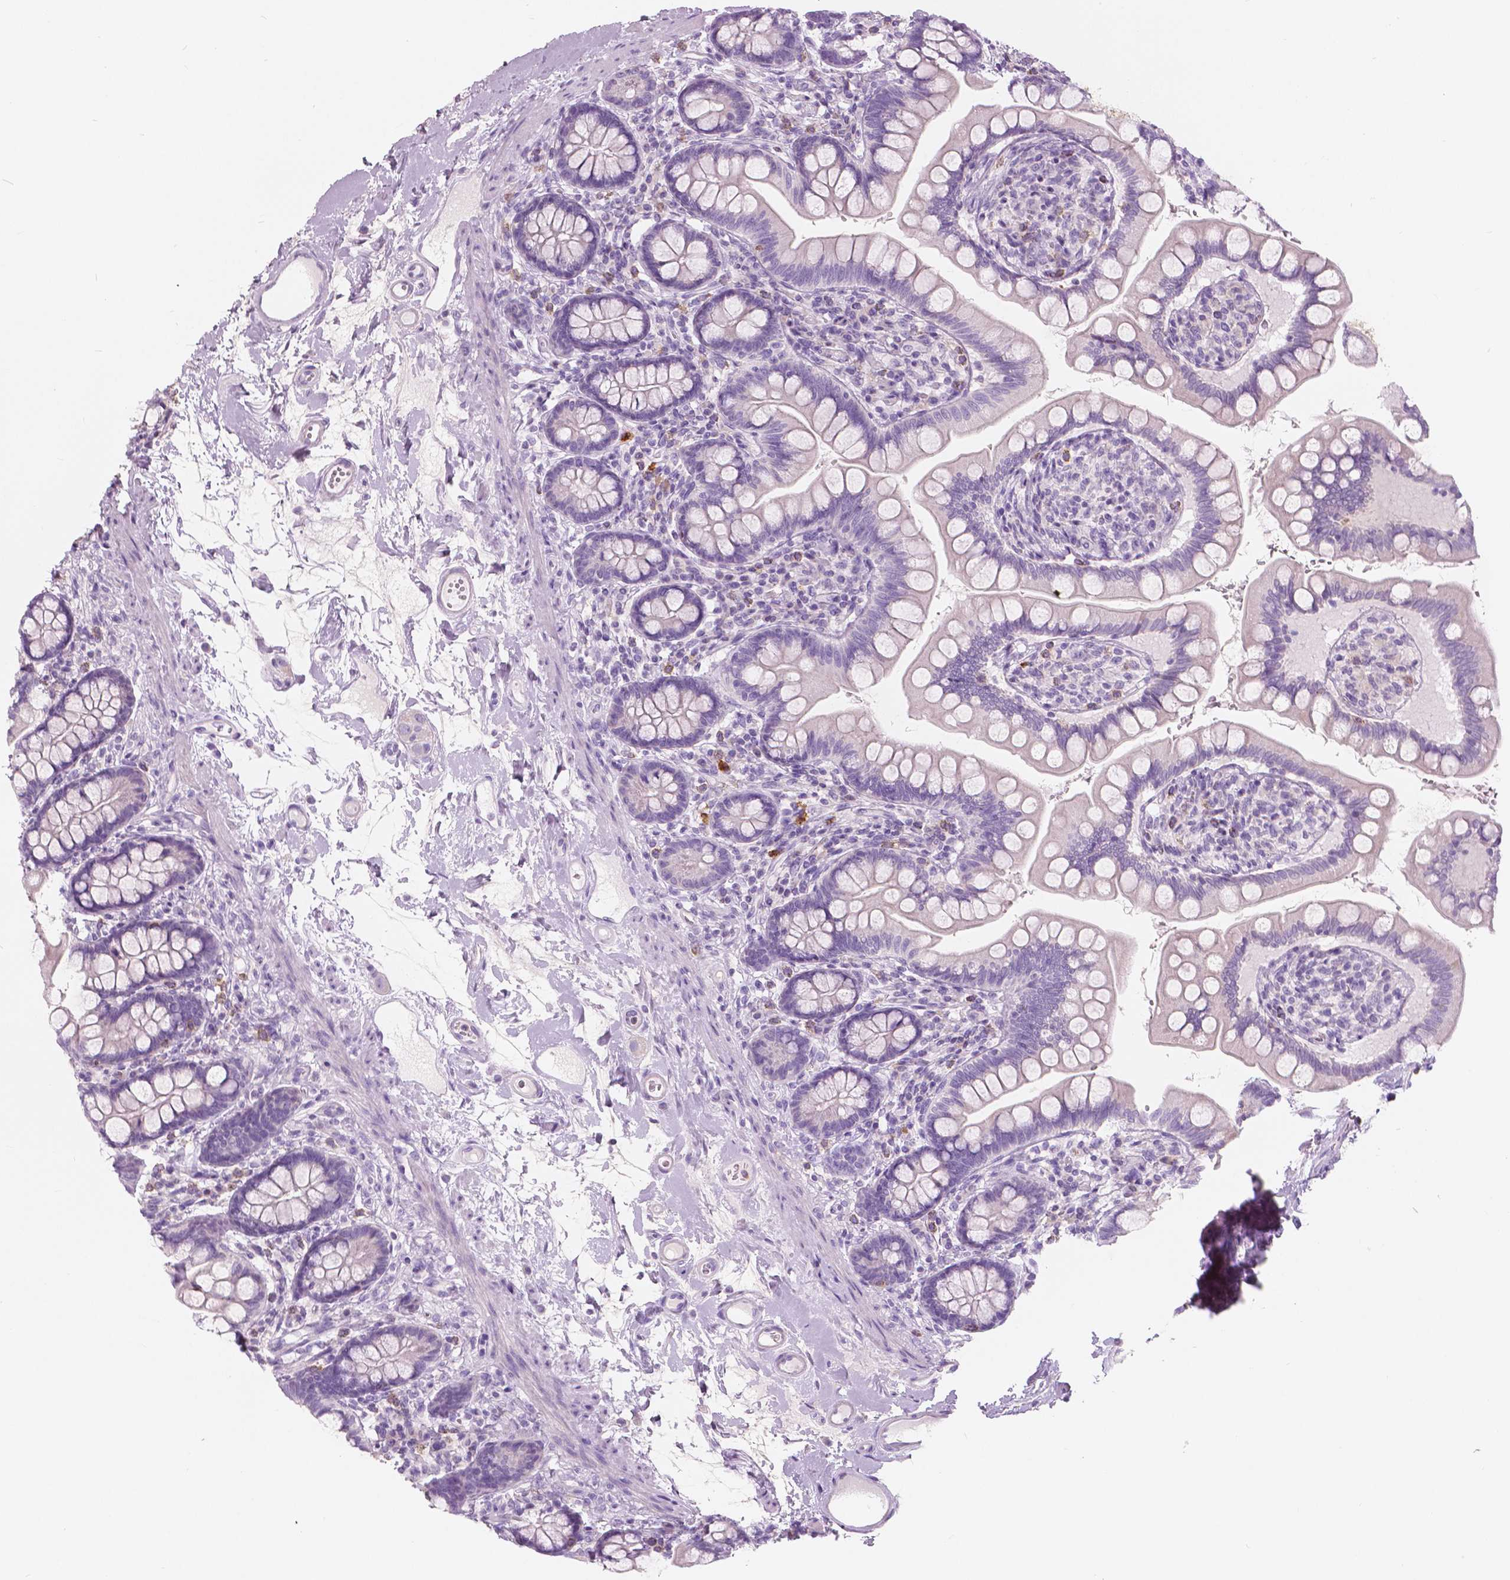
{"staining": {"intensity": "negative", "quantity": "none", "location": "none"}, "tissue": "small intestine", "cell_type": "Glandular cells", "image_type": "normal", "snomed": [{"axis": "morphology", "description": "Normal tissue, NOS"}, {"axis": "topography", "description": "Small intestine"}], "caption": "Immunohistochemistry (IHC) histopathology image of unremarkable small intestine: human small intestine stained with DAB (3,3'-diaminobenzidine) reveals no significant protein positivity in glandular cells. (Stains: DAB IHC with hematoxylin counter stain, Microscopy: brightfield microscopy at high magnification).", "gene": "CXCR2", "patient": {"sex": "female", "age": 56}}